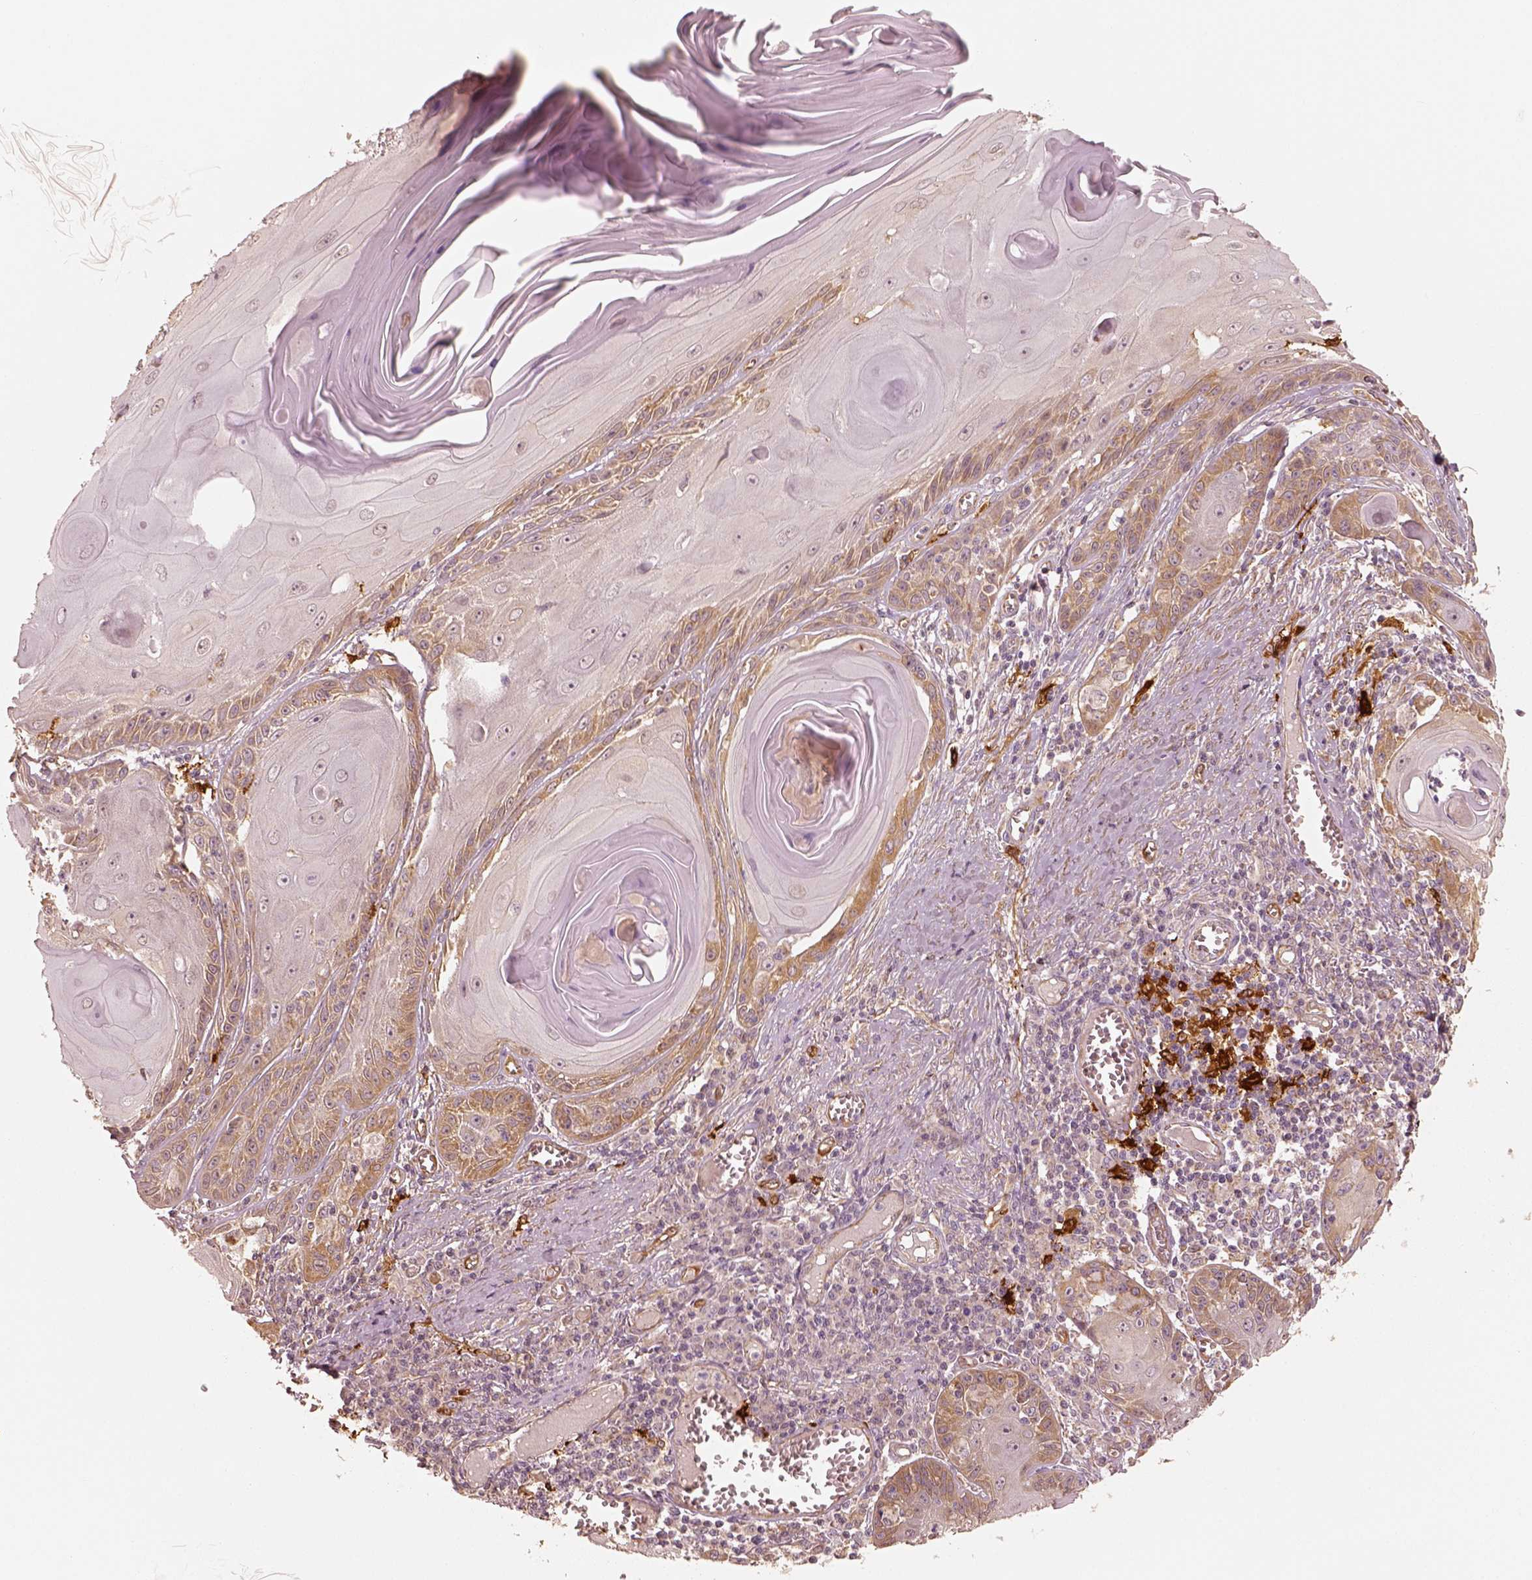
{"staining": {"intensity": "moderate", "quantity": "25%-75%", "location": "cytoplasmic/membranous"}, "tissue": "skin cancer", "cell_type": "Tumor cells", "image_type": "cancer", "snomed": [{"axis": "morphology", "description": "Squamous cell carcinoma, NOS"}, {"axis": "topography", "description": "Skin"}, {"axis": "topography", "description": "Vulva"}], "caption": "IHC (DAB) staining of human squamous cell carcinoma (skin) displays moderate cytoplasmic/membranous protein positivity in about 25%-75% of tumor cells.", "gene": "FSCN1", "patient": {"sex": "female", "age": 85}}